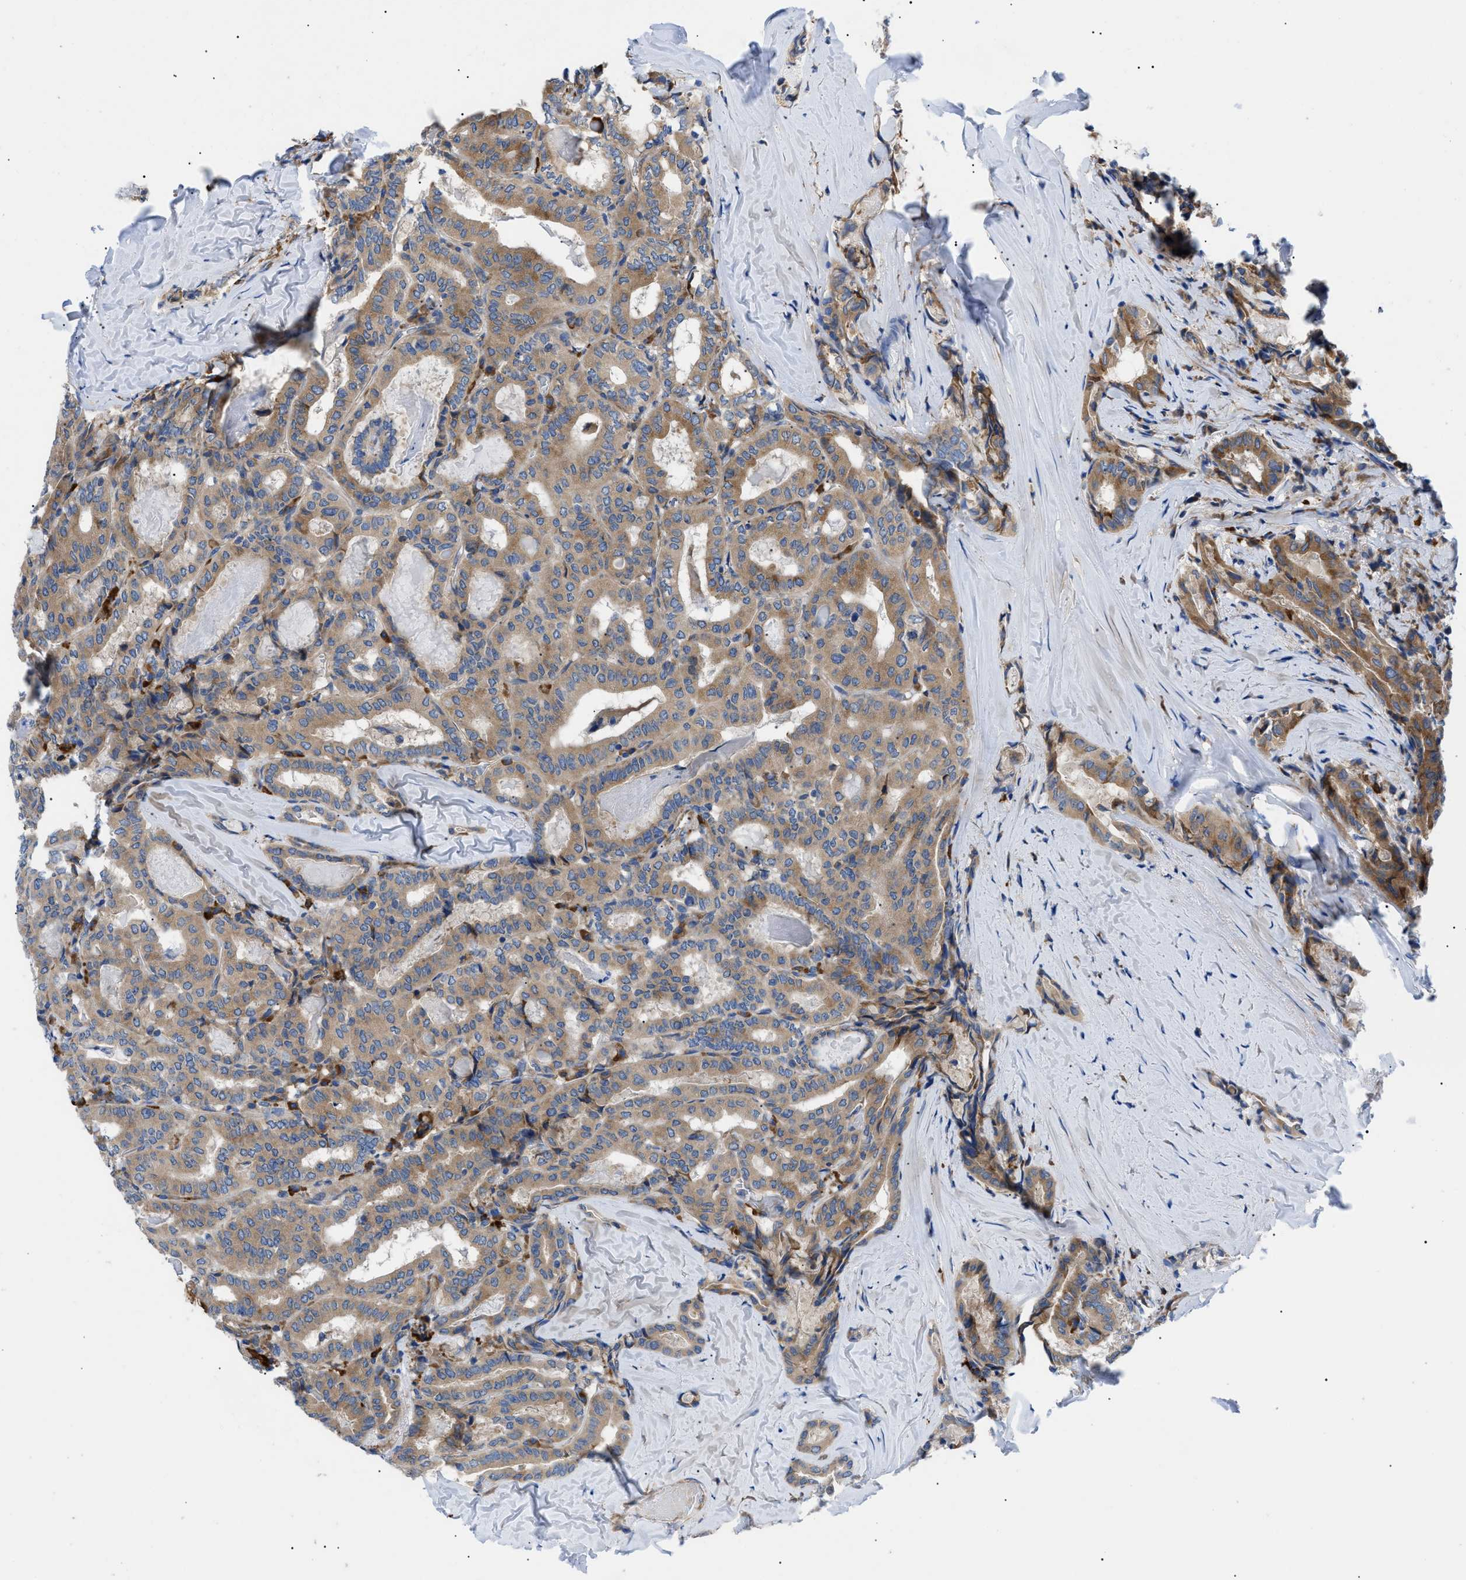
{"staining": {"intensity": "moderate", "quantity": ">75%", "location": "cytoplasmic/membranous"}, "tissue": "thyroid cancer", "cell_type": "Tumor cells", "image_type": "cancer", "snomed": [{"axis": "morphology", "description": "Papillary adenocarcinoma, NOS"}, {"axis": "topography", "description": "Thyroid gland"}], "caption": "Protein staining shows moderate cytoplasmic/membranous expression in approximately >75% of tumor cells in thyroid cancer. (Brightfield microscopy of DAB IHC at high magnification).", "gene": "HSPB8", "patient": {"sex": "female", "age": 42}}